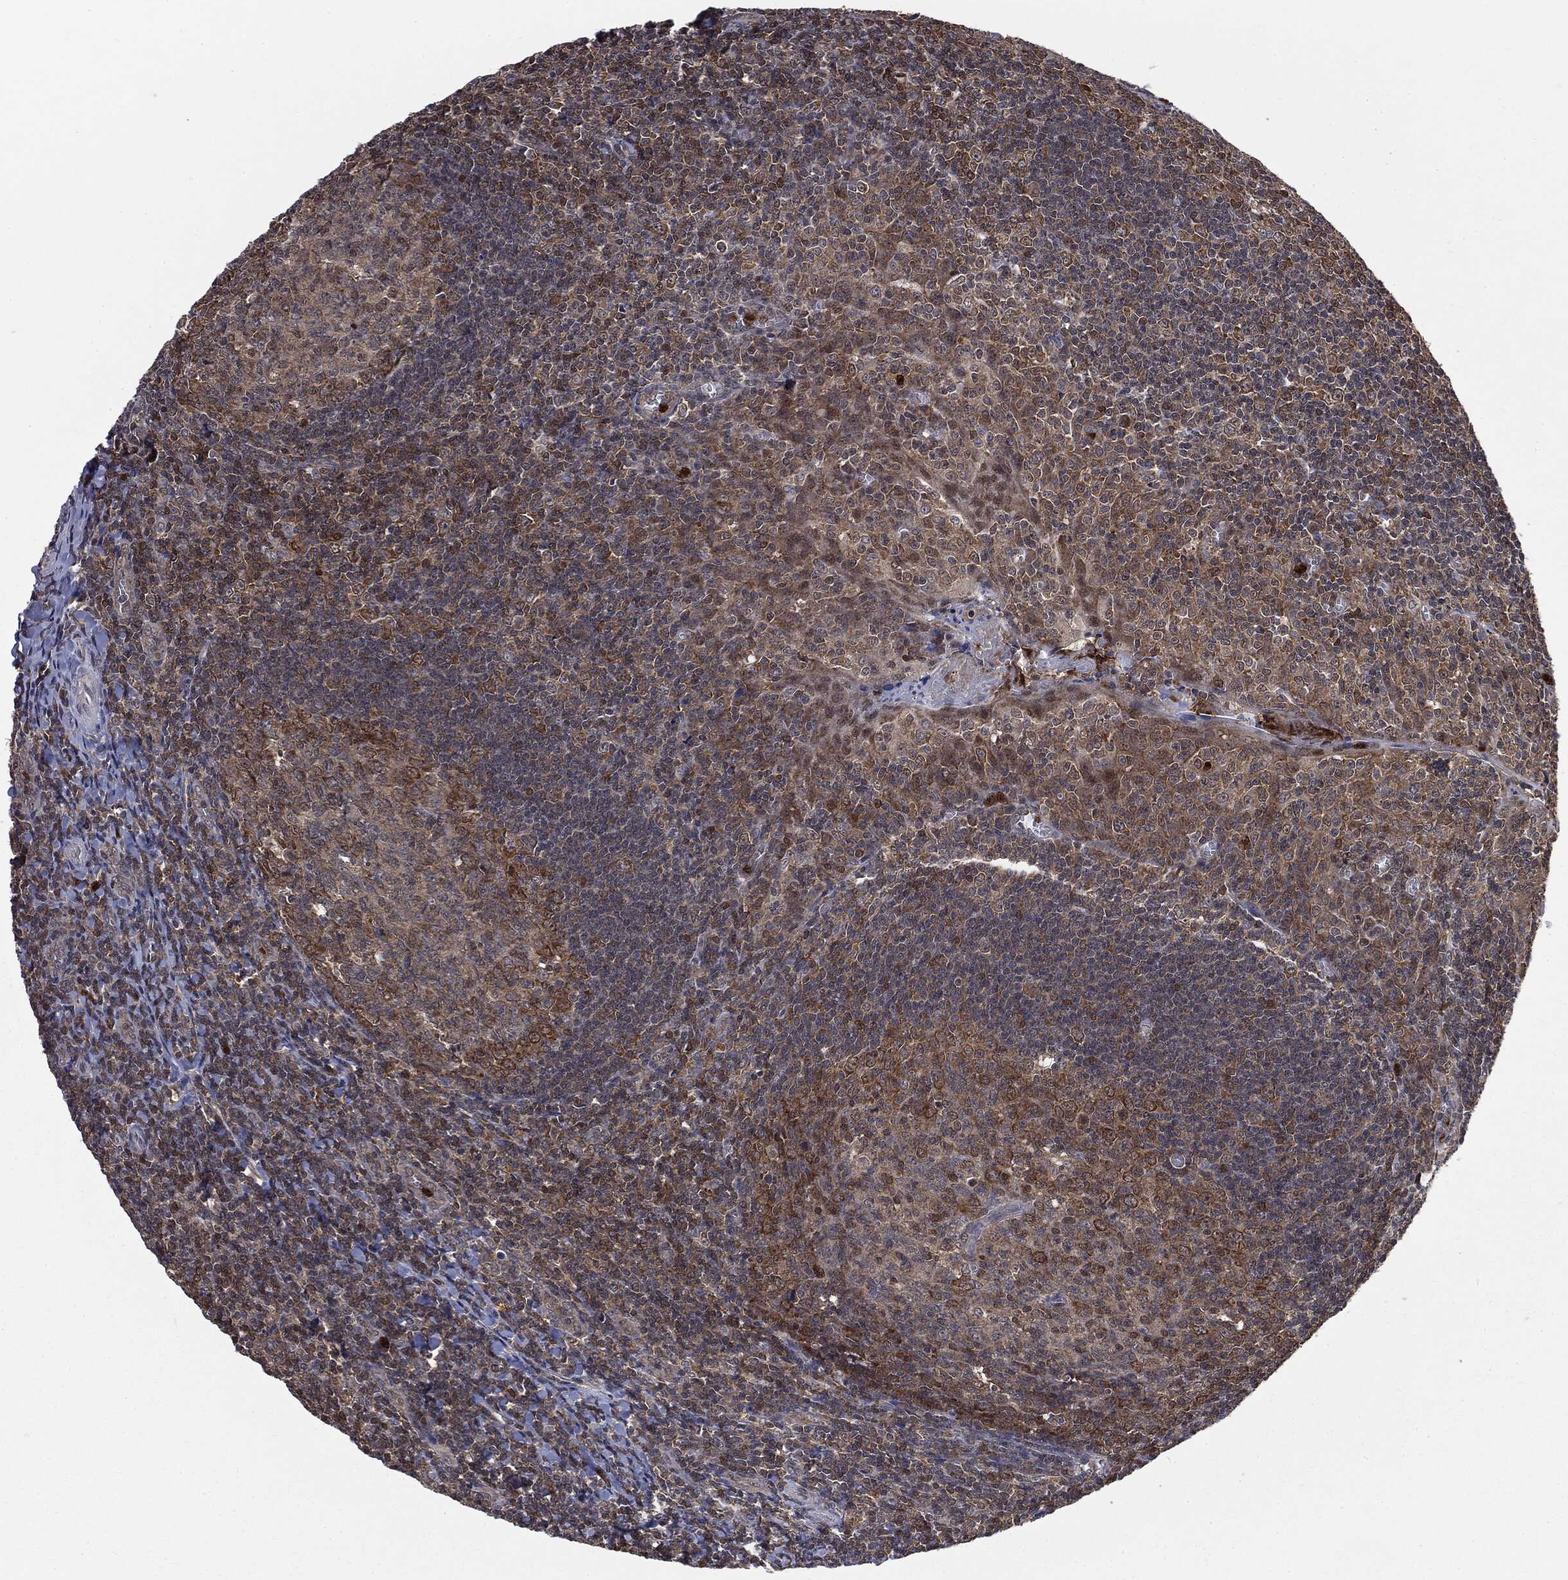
{"staining": {"intensity": "strong", "quantity": "25%-75%", "location": "cytoplasmic/membranous"}, "tissue": "tonsil", "cell_type": "Germinal center cells", "image_type": "normal", "snomed": [{"axis": "morphology", "description": "Normal tissue, NOS"}, {"axis": "topography", "description": "Tonsil"}], "caption": "Unremarkable tonsil reveals strong cytoplasmic/membranous expression in about 25%-75% of germinal center cells Immunohistochemistry stains the protein in brown and the nuclei are stained blue..", "gene": "GPI", "patient": {"sex": "male", "age": 20}}